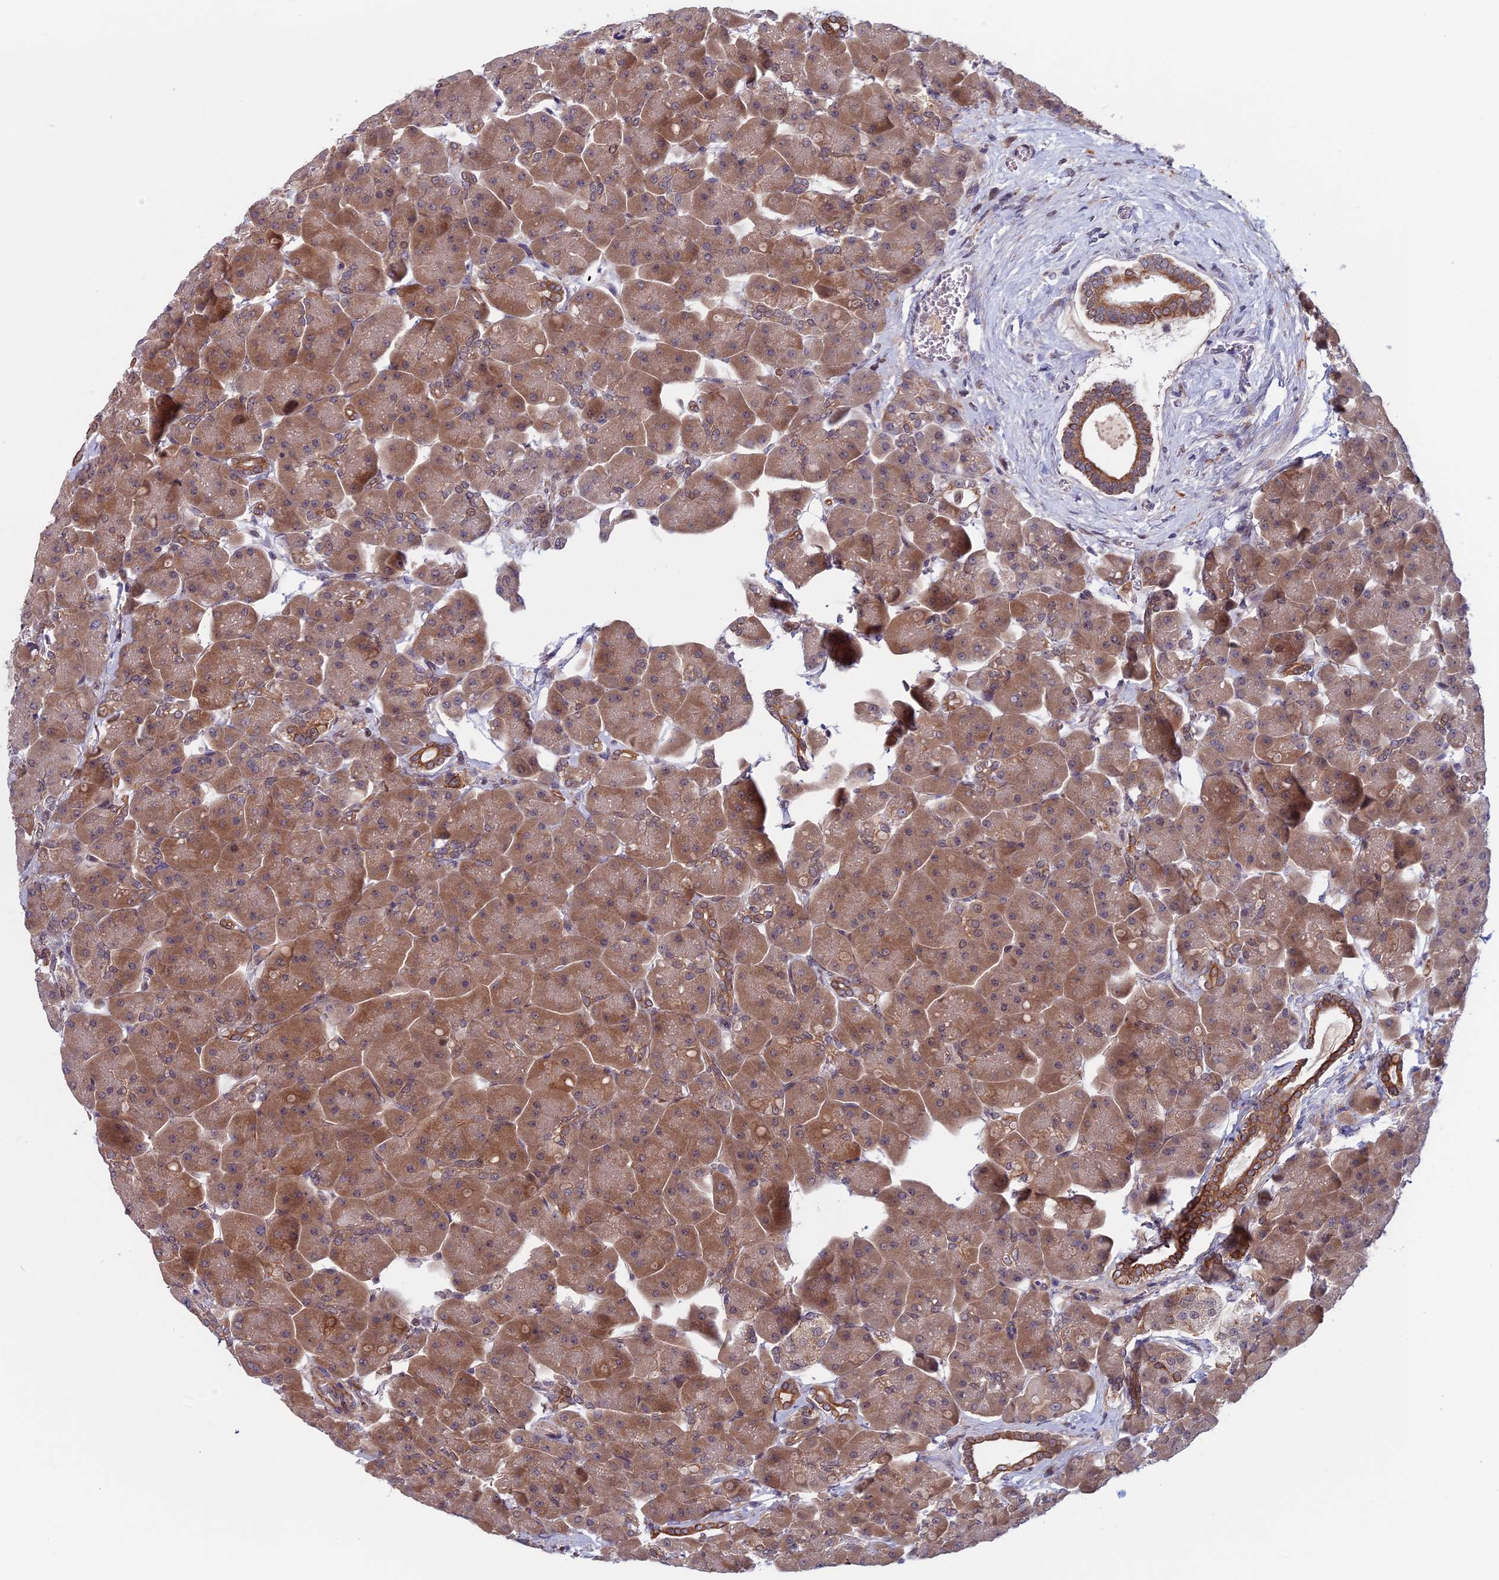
{"staining": {"intensity": "moderate", "quantity": ">75%", "location": "cytoplasmic/membranous"}, "tissue": "pancreas", "cell_type": "Exocrine glandular cells", "image_type": "normal", "snomed": [{"axis": "morphology", "description": "Normal tissue, NOS"}, {"axis": "topography", "description": "Pancreas"}], "caption": "An IHC photomicrograph of unremarkable tissue is shown. Protein staining in brown highlights moderate cytoplasmic/membranous positivity in pancreas within exocrine glandular cells.", "gene": "FADS1", "patient": {"sex": "male", "age": 66}}